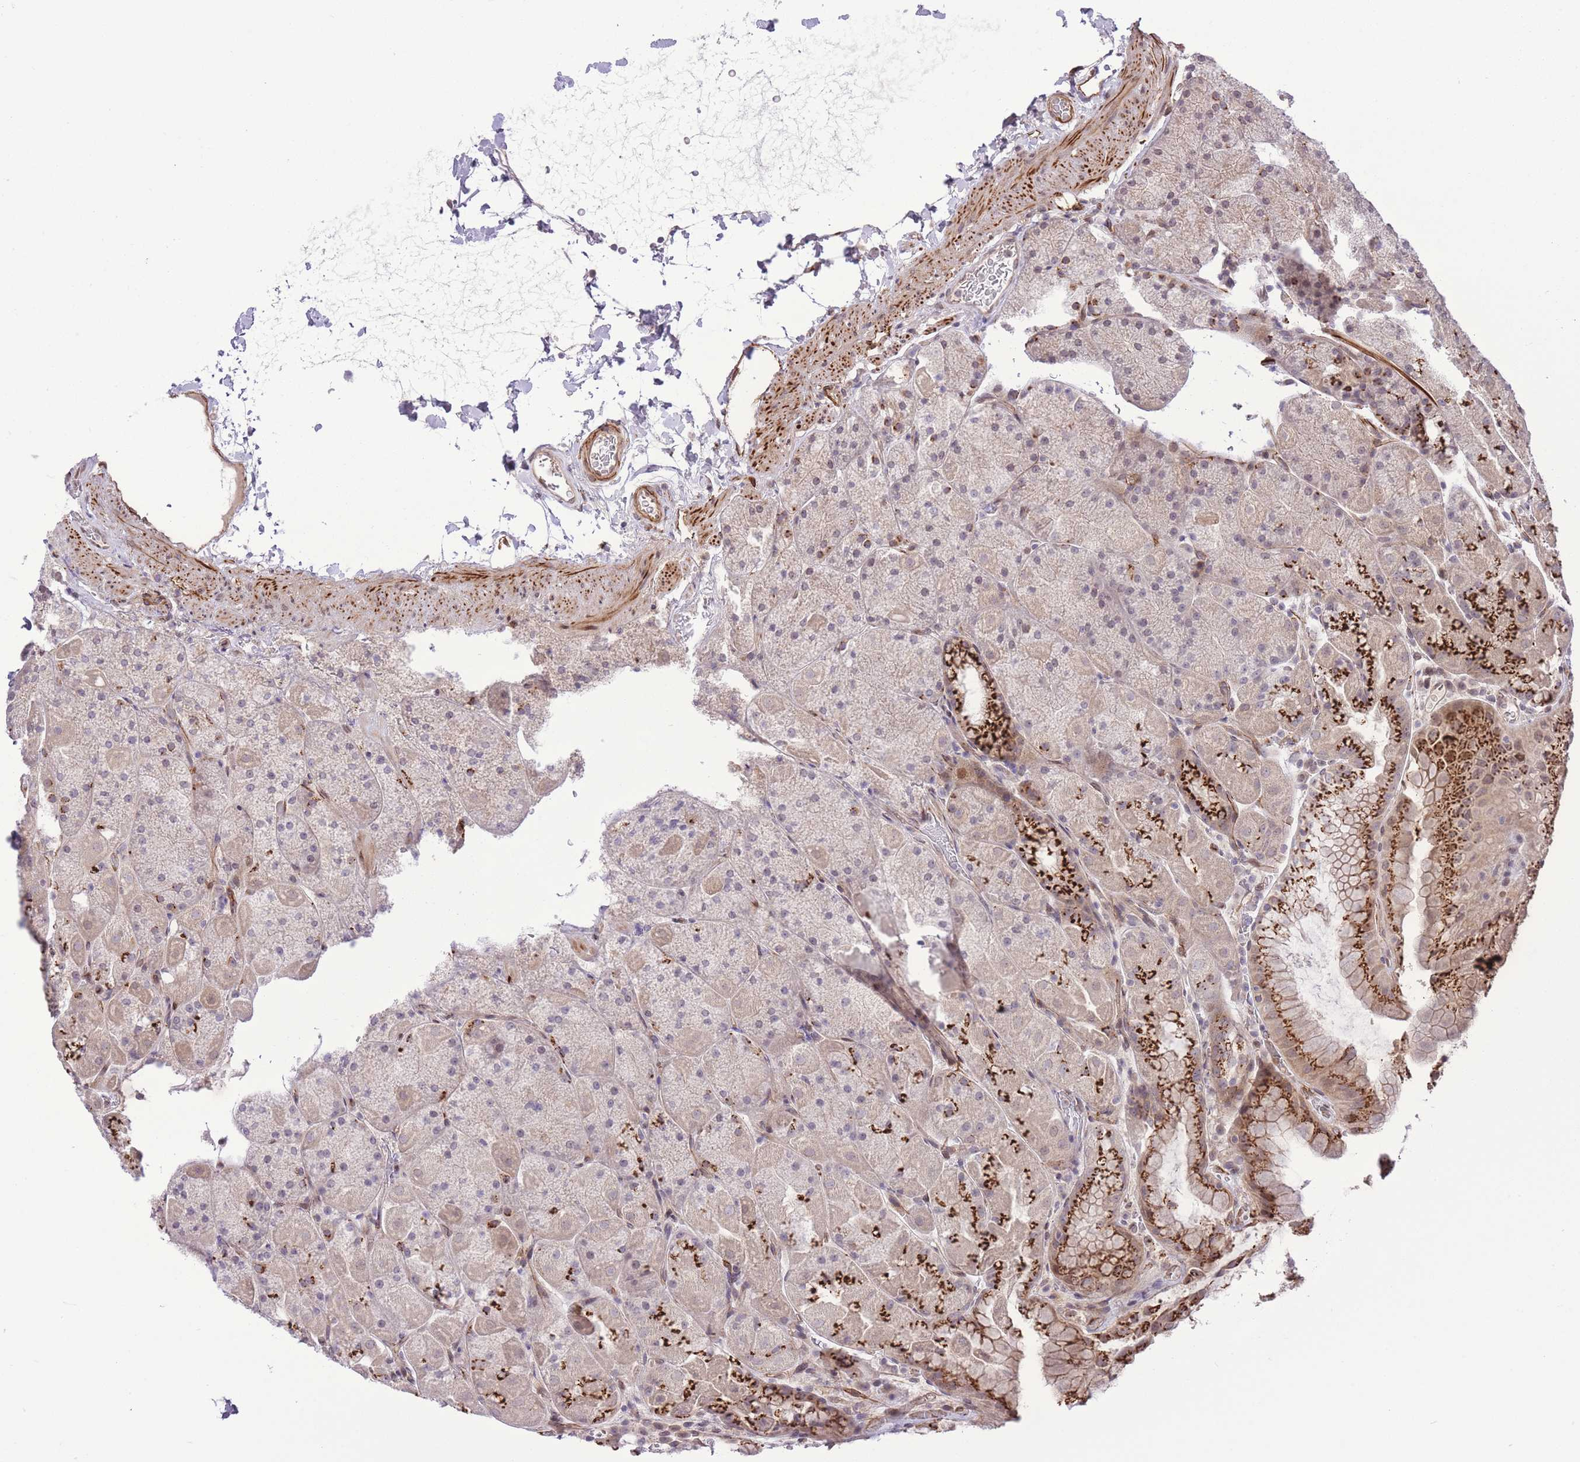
{"staining": {"intensity": "strong", "quantity": "25%-75%", "location": "cytoplasmic/membranous"}, "tissue": "stomach", "cell_type": "Glandular cells", "image_type": "normal", "snomed": [{"axis": "morphology", "description": "Normal tissue, NOS"}, {"axis": "topography", "description": "Stomach, upper"}, {"axis": "topography", "description": "Stomach, lower"}], "caption": "IHC image of normal stomach: stomach stained using immunohistochemistry demonstrates high levels of strong protein expression localized specifically in the cytoplasmic/membranous of glandular cells, appearing as a cytoplasmic/membranous brown color.", "gene": "ZBED5", "patient": {"sex": "male", "age": 67}}